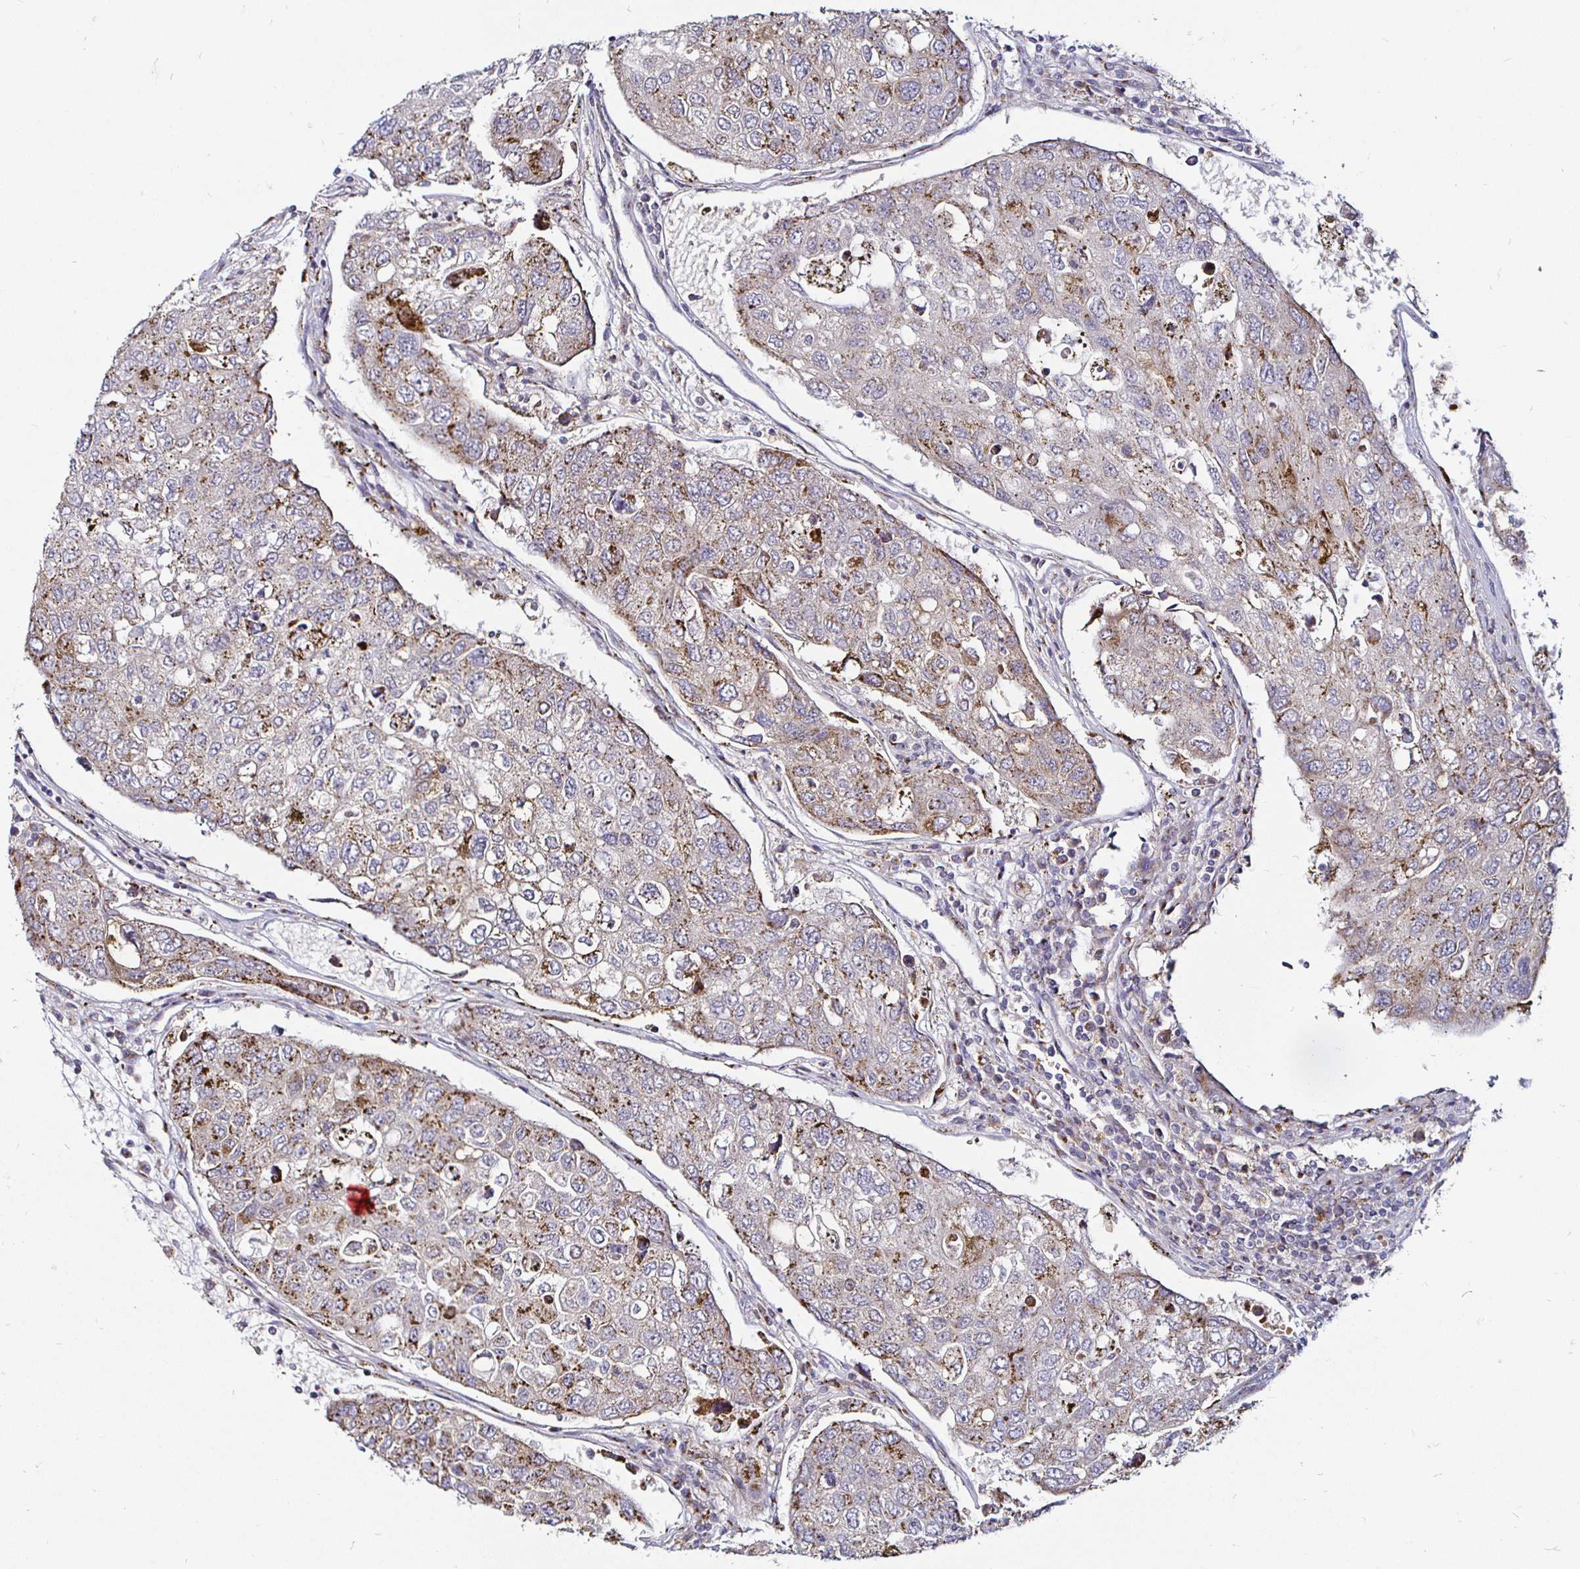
{"staining": {"intensity": "moderate", "quantity": "25%-75%", "location": "cytoplasmic/membranous"}, "tissue": "urothelial cancer", "cell_type": "Tumor cells", "image_type": "cancer", "snomed": [{"axis": "morphology", "description": "Urothelial carcinoma, High grade"}, {"axis": "topography", "description": "Lymph node"}, {"axis": "topography", "description": "Urinary bladder"}], "caption": "Protein staining shows moderate cytoplasmic/membranous staining in about 25%-75% of tumor cells in urothelial carcinoma (high-grade).", "gene": "ATG3", "patient": {"sex": "male", "age": 51}}